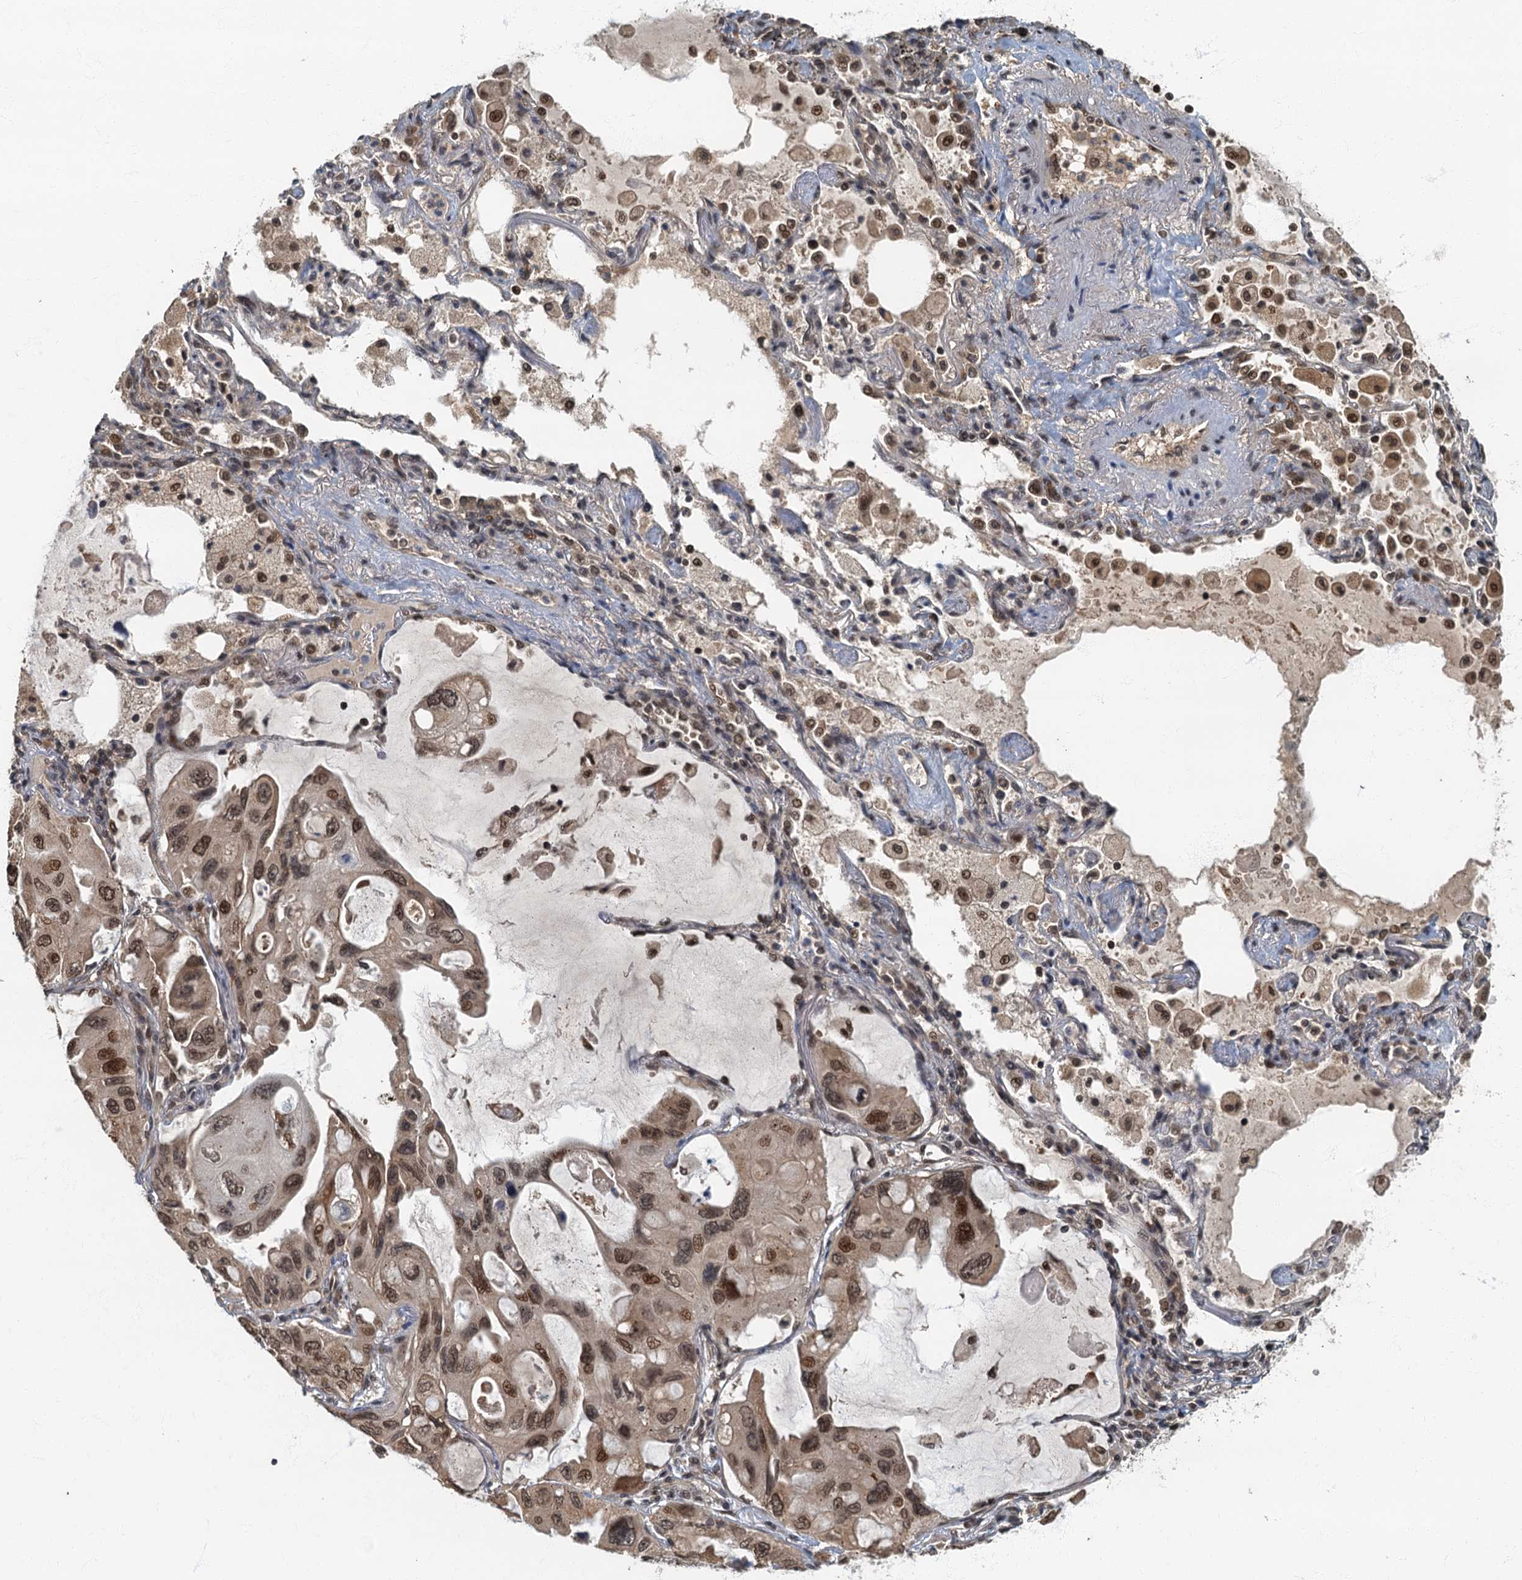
{"staining": {"intensity": "moderate", "quantity": ">75%", "location": "nuclear"}, "tissue": "lung cancer", "cell_type": "Tumor cells", "image_type": "cancer", "snomed": [{"axis": "morphology", "description": "Squamous cell carcinoma, NOS"}, {"axis": "topography", "description": "Lung"}], "caption": "An image showing moderate nuclear positivity in about >75% of tumor cells in lung squamous cell carcinoma, as visualized by brown immunohistochemical staining.", "gene": "CKAP2L", "patient": {"sex": "female", "age": 73}}